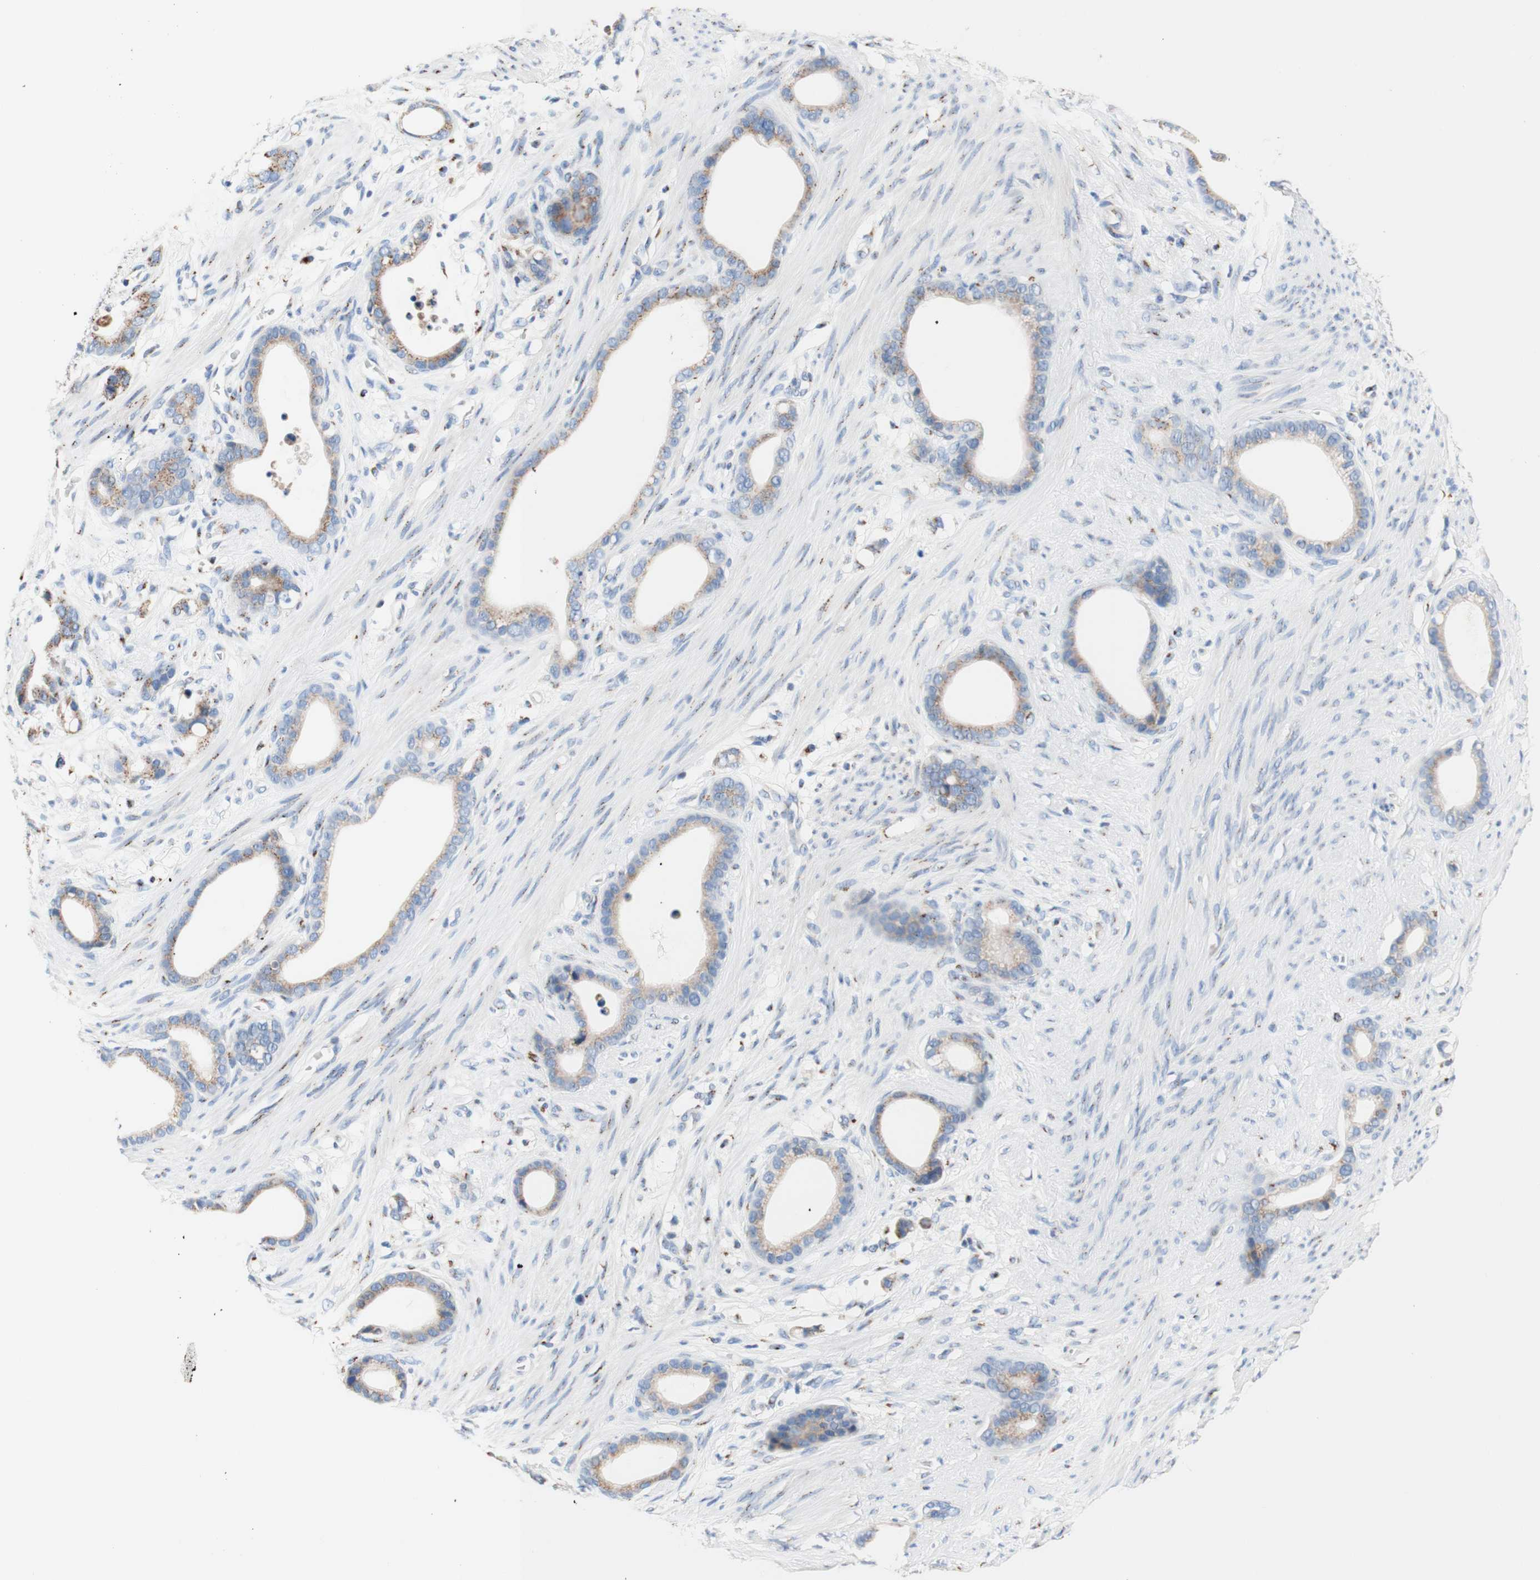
{"staining": {"intensity": "weak", "quantity": "25%-75%", "location": "cytoplasmic/membranous"}, "tissue": "stomach cancer", "cell_type": "Tumor cells", "image_type": "cancer", "snomed": [{"axis": "morphology", "description": "Adenocarcinoma, NOS"}, {"axis": "topography", "description": "Stomach"}], "caption": "Protein analysis of adenocarcinoma (stomach) tissue demonstrates weak cytoplasmic/membranous expression in about 25%-75% of tumor cells.", "gene": "GALNT2", "patient": {"sex": "female", "age": 75}}